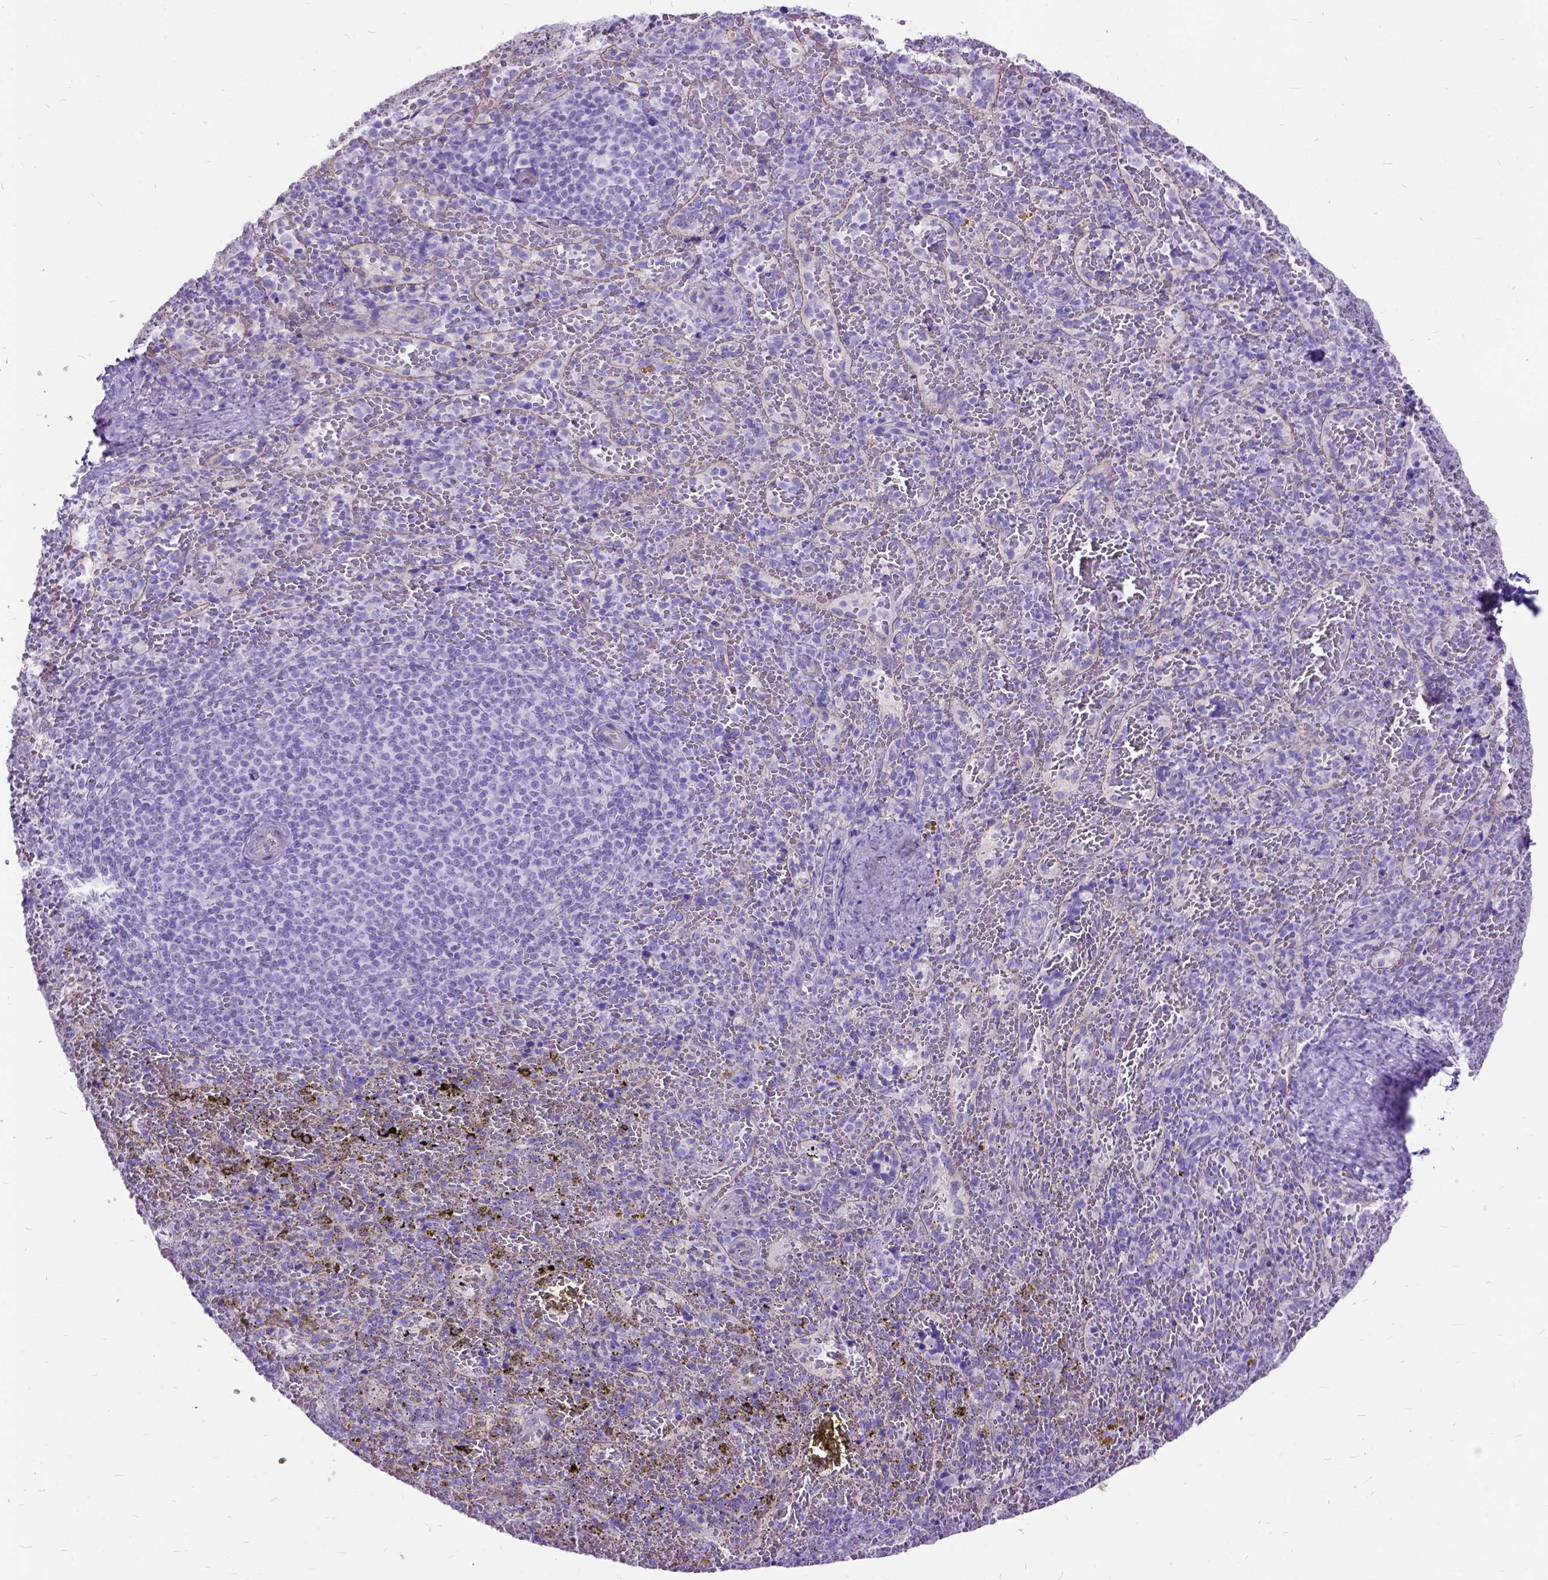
{"staining": {"intensity": "negative", "quantity": "none", "location": "none"}, "tissue": "spleen", "cell_type": "Cells in red pulp", "image_type": "normal", "snomed": [{"axis": "morphology", "description": "Normal tissue, NOS"}, {"axis": "topography", "description": "Spleen"}], "caption": "Spleen stained for a protein using immunohistochemistry demonstrates no positivity cells in red pulp.", "gene": "ARL9", "patient": {"sex": "female", "age": 50}}